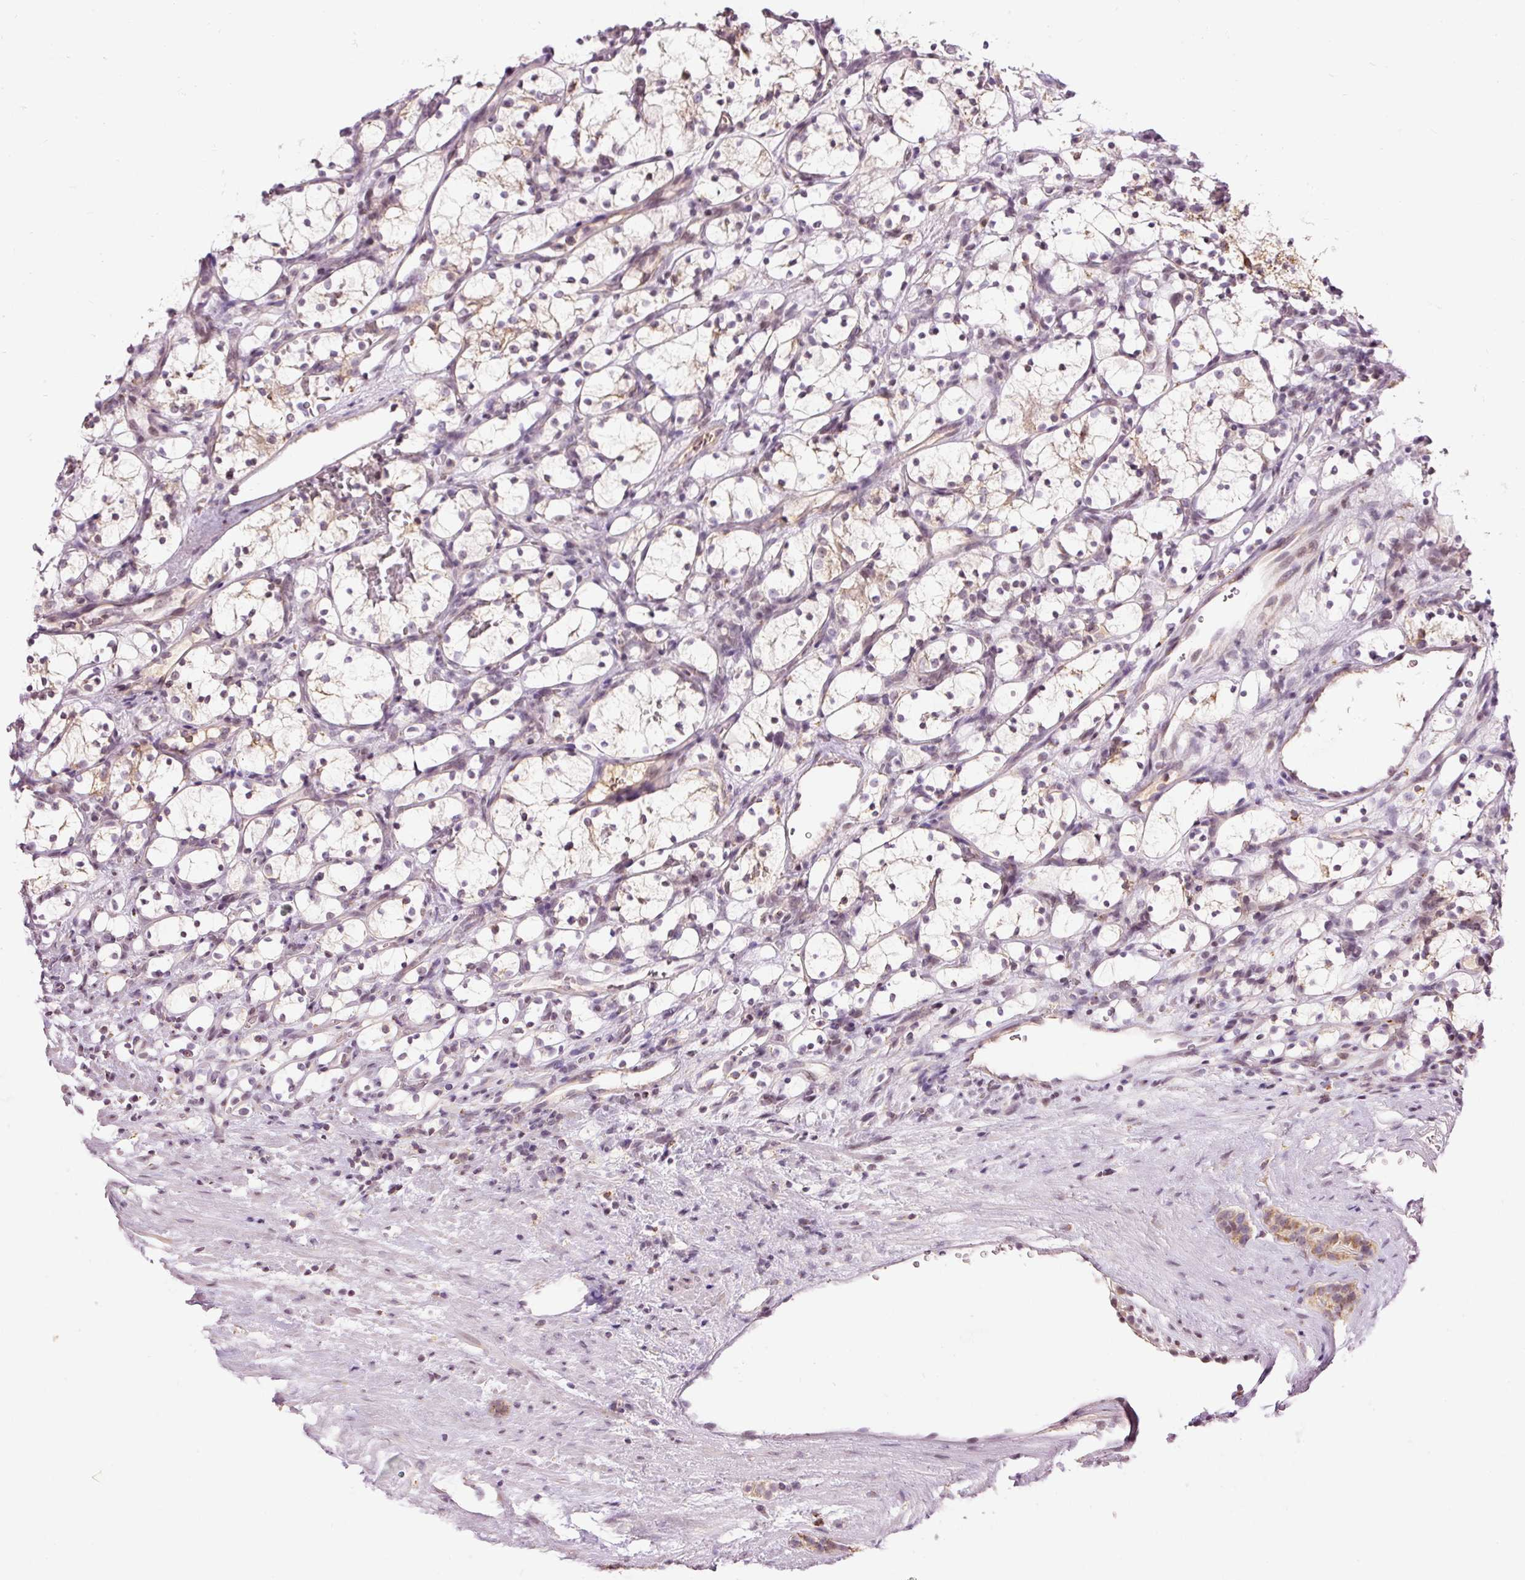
{"staining": {"intensity": "negative", "quantity": "none", "location": "none"}, "tissue": "renal cancer", "cell_type": "Tumor cells", "image_type": "cancer", "snomed": [{"axis": "morphology", "description": "Adenocarcinoma, NOS"}, {"axis": "topography", "description": "Kidney"}], "caption": "Histopathology image shows no significant protein positivity in tumor cells of renal cancer. The staining was performed using DAB to visualize the protein expression in brown, while the nuclei were stained in blue with hematoxylin (Magnification: 20x).", "gene": "ABHD11", "patient": {"sex": "female", "age": 69}}